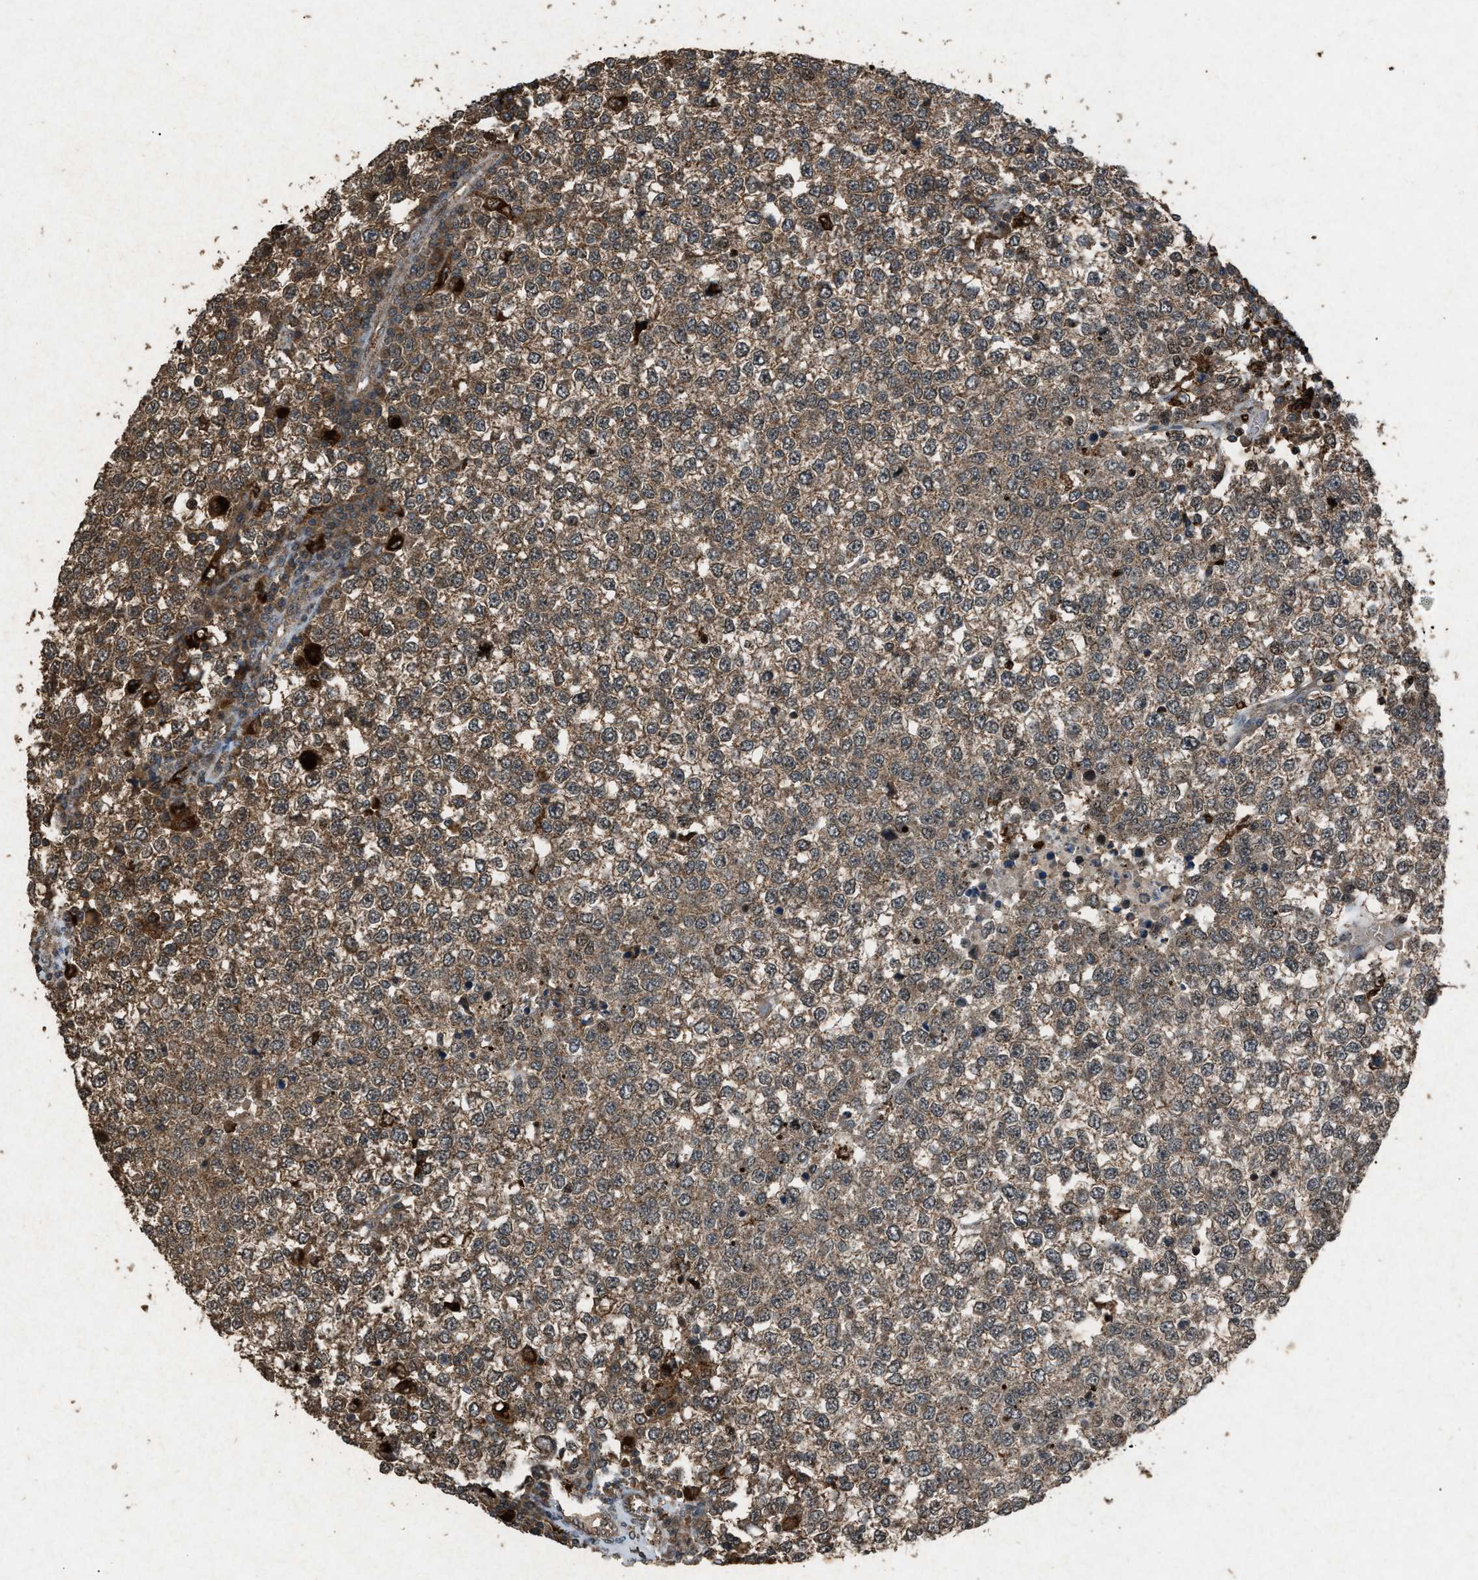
{"staining": {"intensity": "moderate", "quantity": ">75%", "location": "cytoplasmic/membranous"}, "tissue": "testis cancer", "cell_type": "Tumor cells", "image_type": "cancer", "snomed": [{"axis": "morphology", "description": "Seminoma, NOS"}, {"axis": "topography", "description": "Testis"}], "caption": "Protein analysis of seminoma (testis) tissue demonstrates moderate cytoplasmic/membranous staining in approximately >75% of tumor cells.", "gene": "PSMD1", "patient": {"sex": "male", "age": 65}}